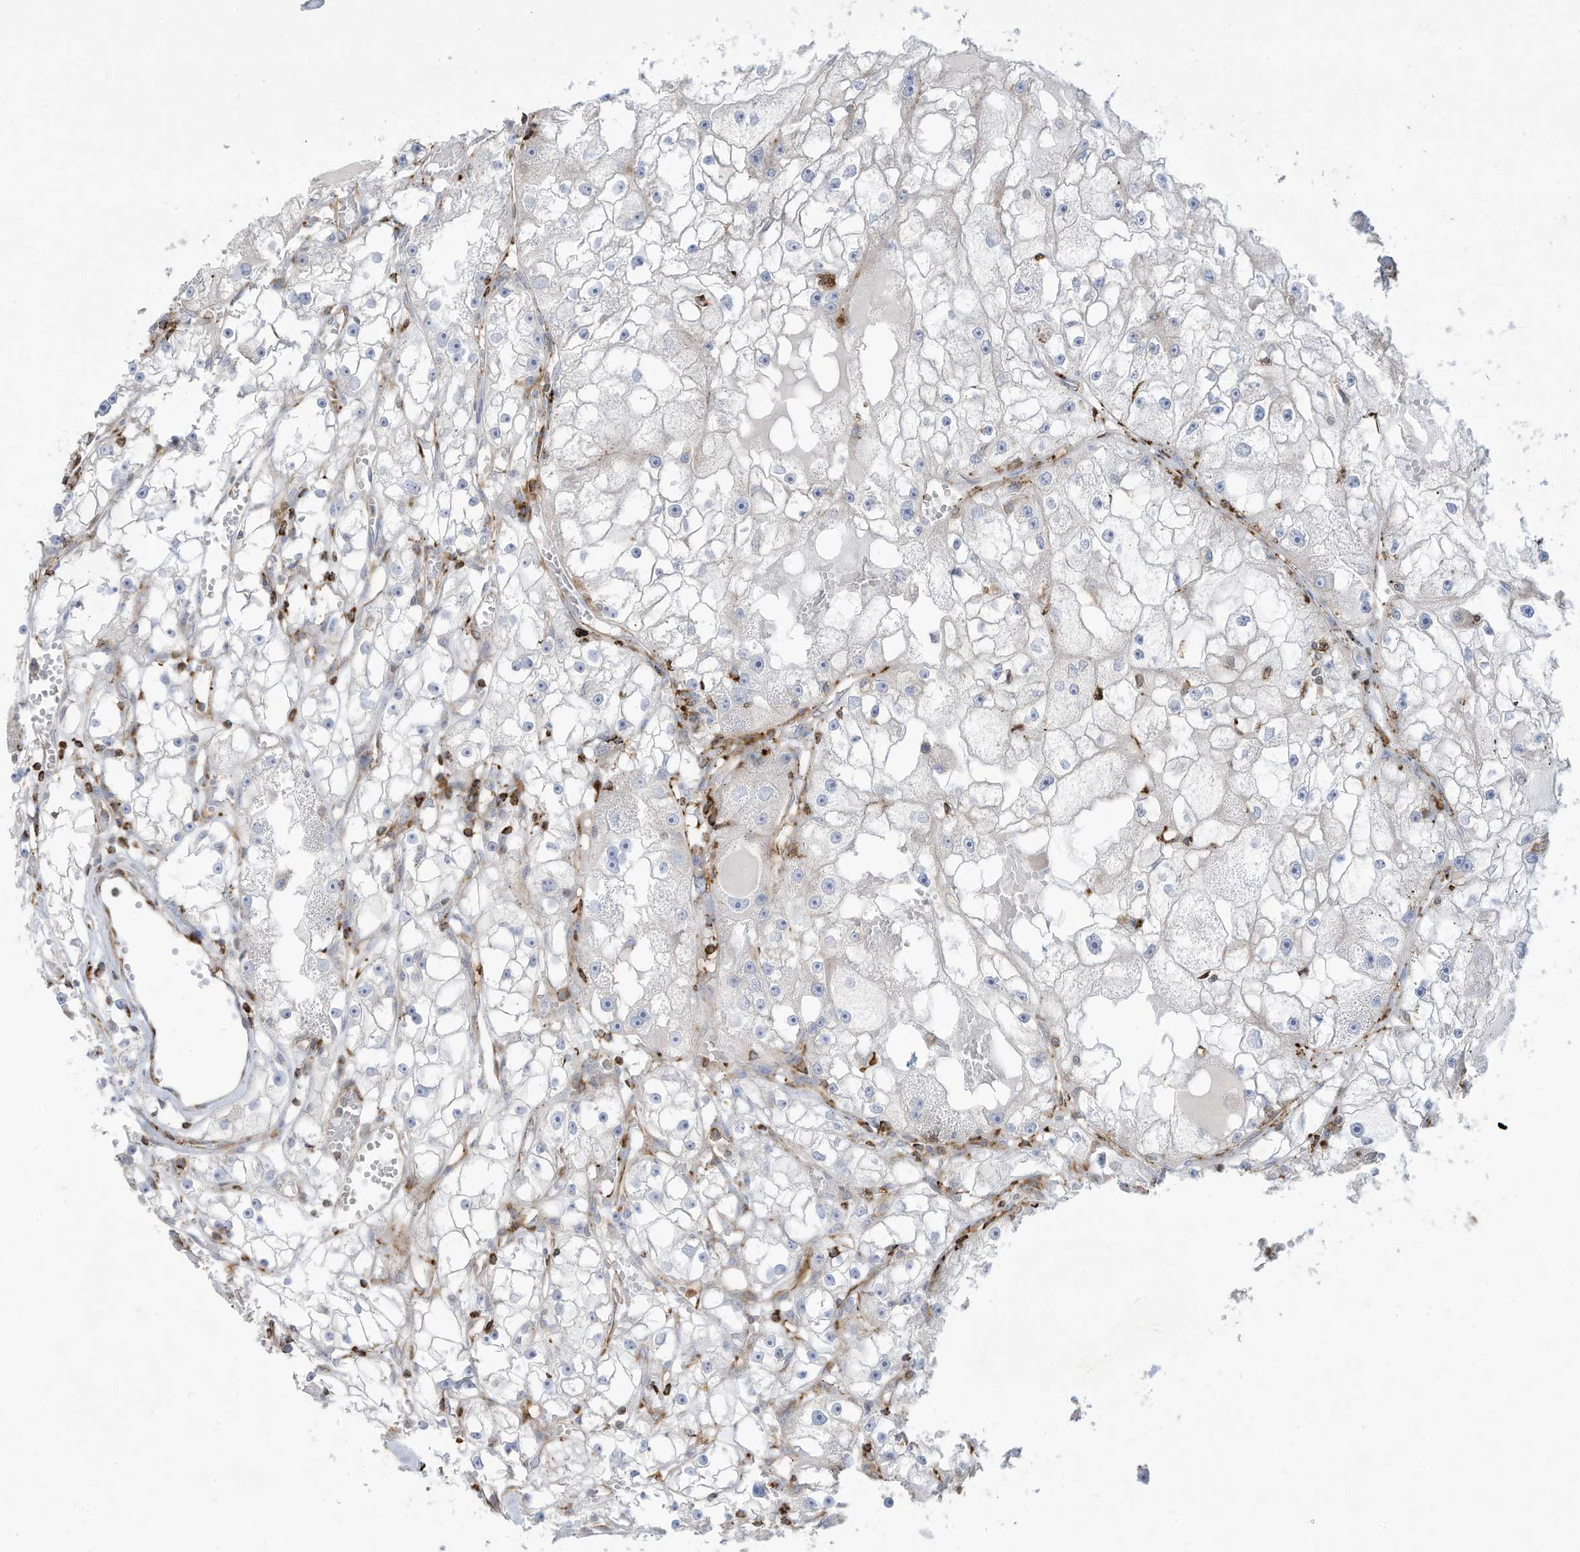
{"staining": {"intensity": "negative", "quantity": "none", "location": "none"}, "tissue": "renal cancer", "cell_type": "Tumor cells", "image_type": "cancer", "snomed": [{"axis": "morphology", "description": "Adenocarcinoma, NOS"}, {"axis": "topography", "description": "Kidney"}], "caption": "Immunohistochemistry image of renal cancer (adenocarcinoma) stained for a protein (brown), which demonstrates no staining in tumor cells.", "gene": "THNSL2", "patient": {"sex": "male", "age": 56}}